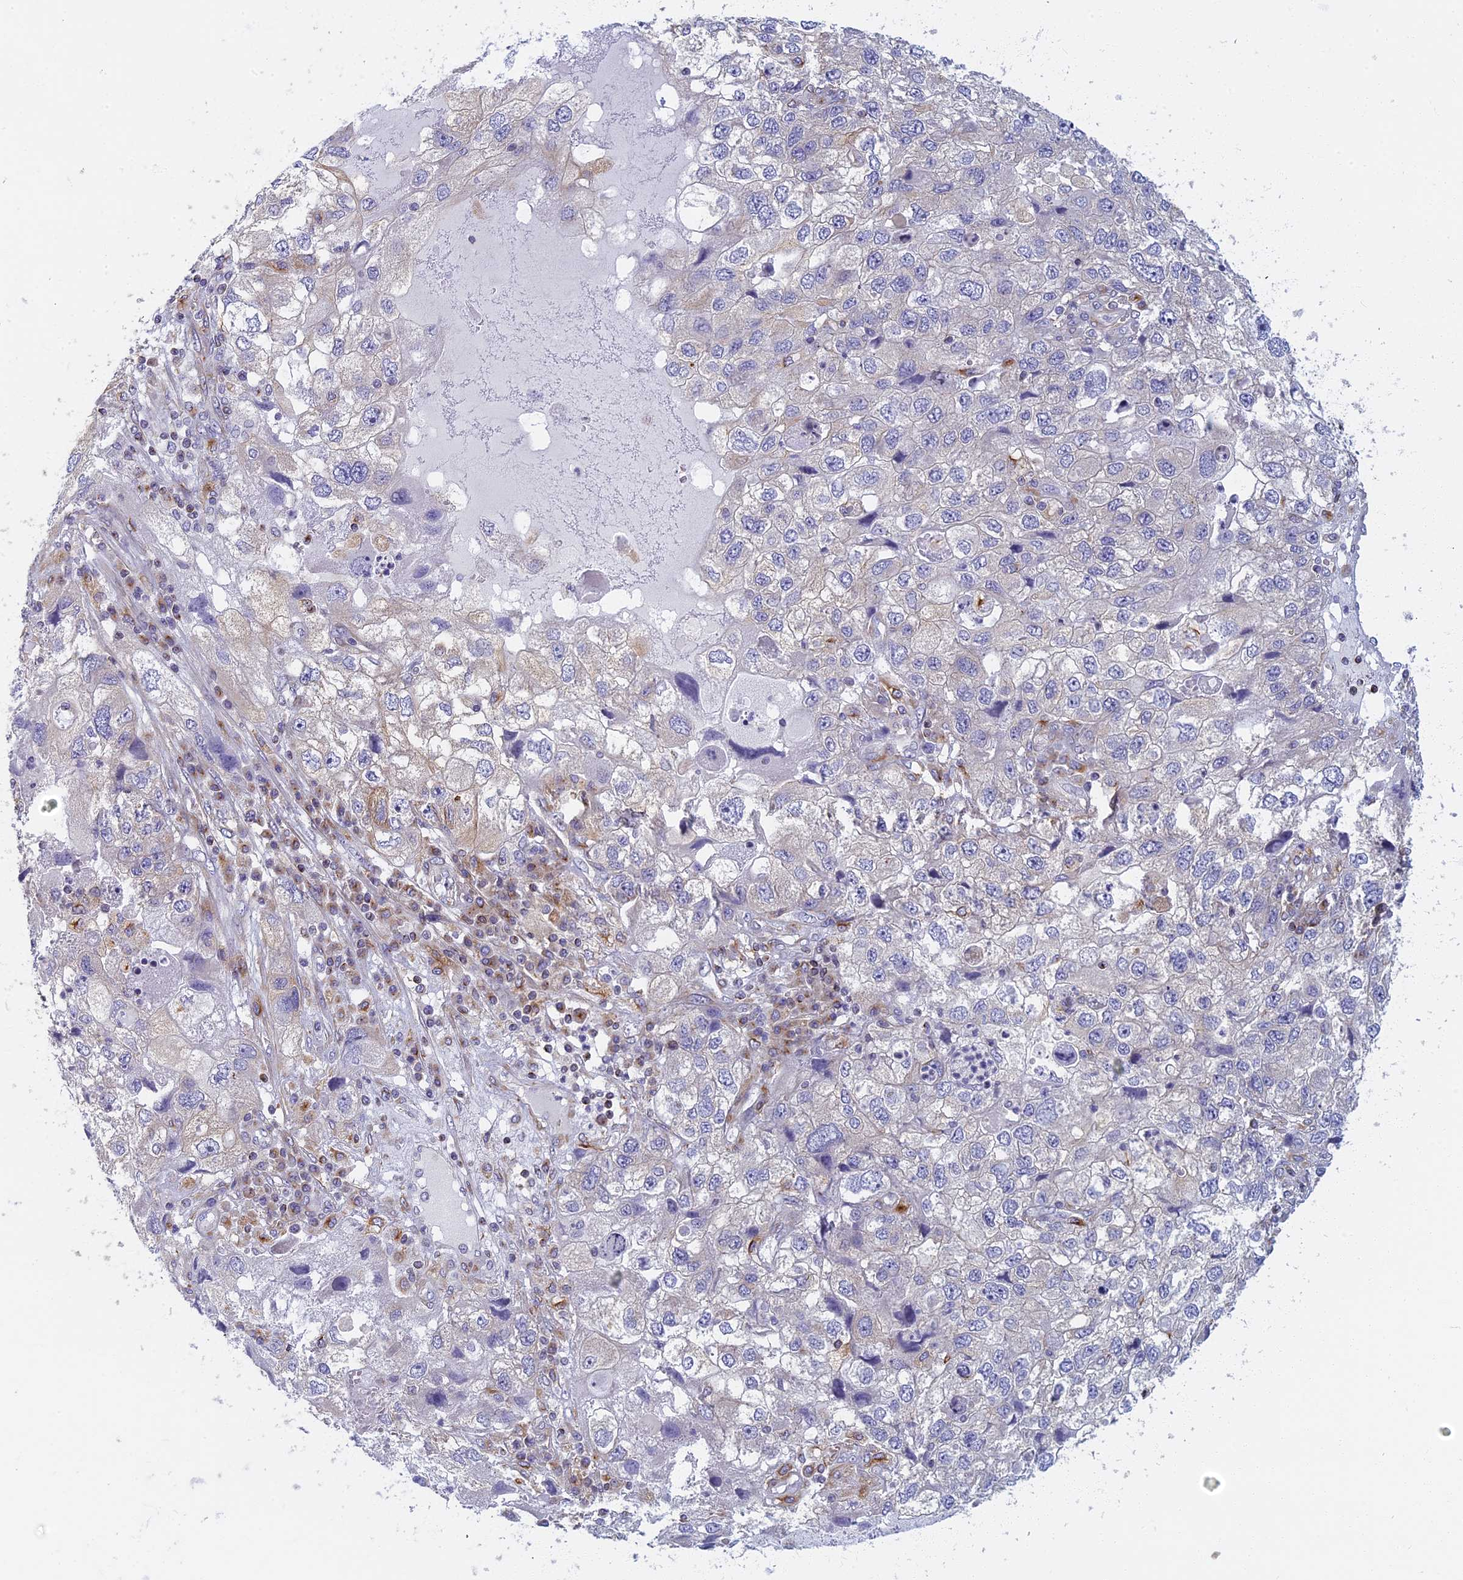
{"staining": {"intensity": "negative", "quantity": "none", "location": "none"}, "tissue": "endometrial cancer", "cell_type": "Tumor cells", "image_type": "cancer", "snomed": [{"axis": "morphology", "description": "Adenocarcinoma, NOS"}, {"axis": "topography", "description": "Endometrium"}], "caption": "Immunohistochemistry of human endometrial adenocarcinoma exhibits no staining in tumor cells. The staining is performed using DAB (3,3'-diaminobenzidine) brown chromogen with nuclei counter-stained in using hematoxylin.", "gene": "NOL10", "patient": {"sex": "female", "age": 49}}